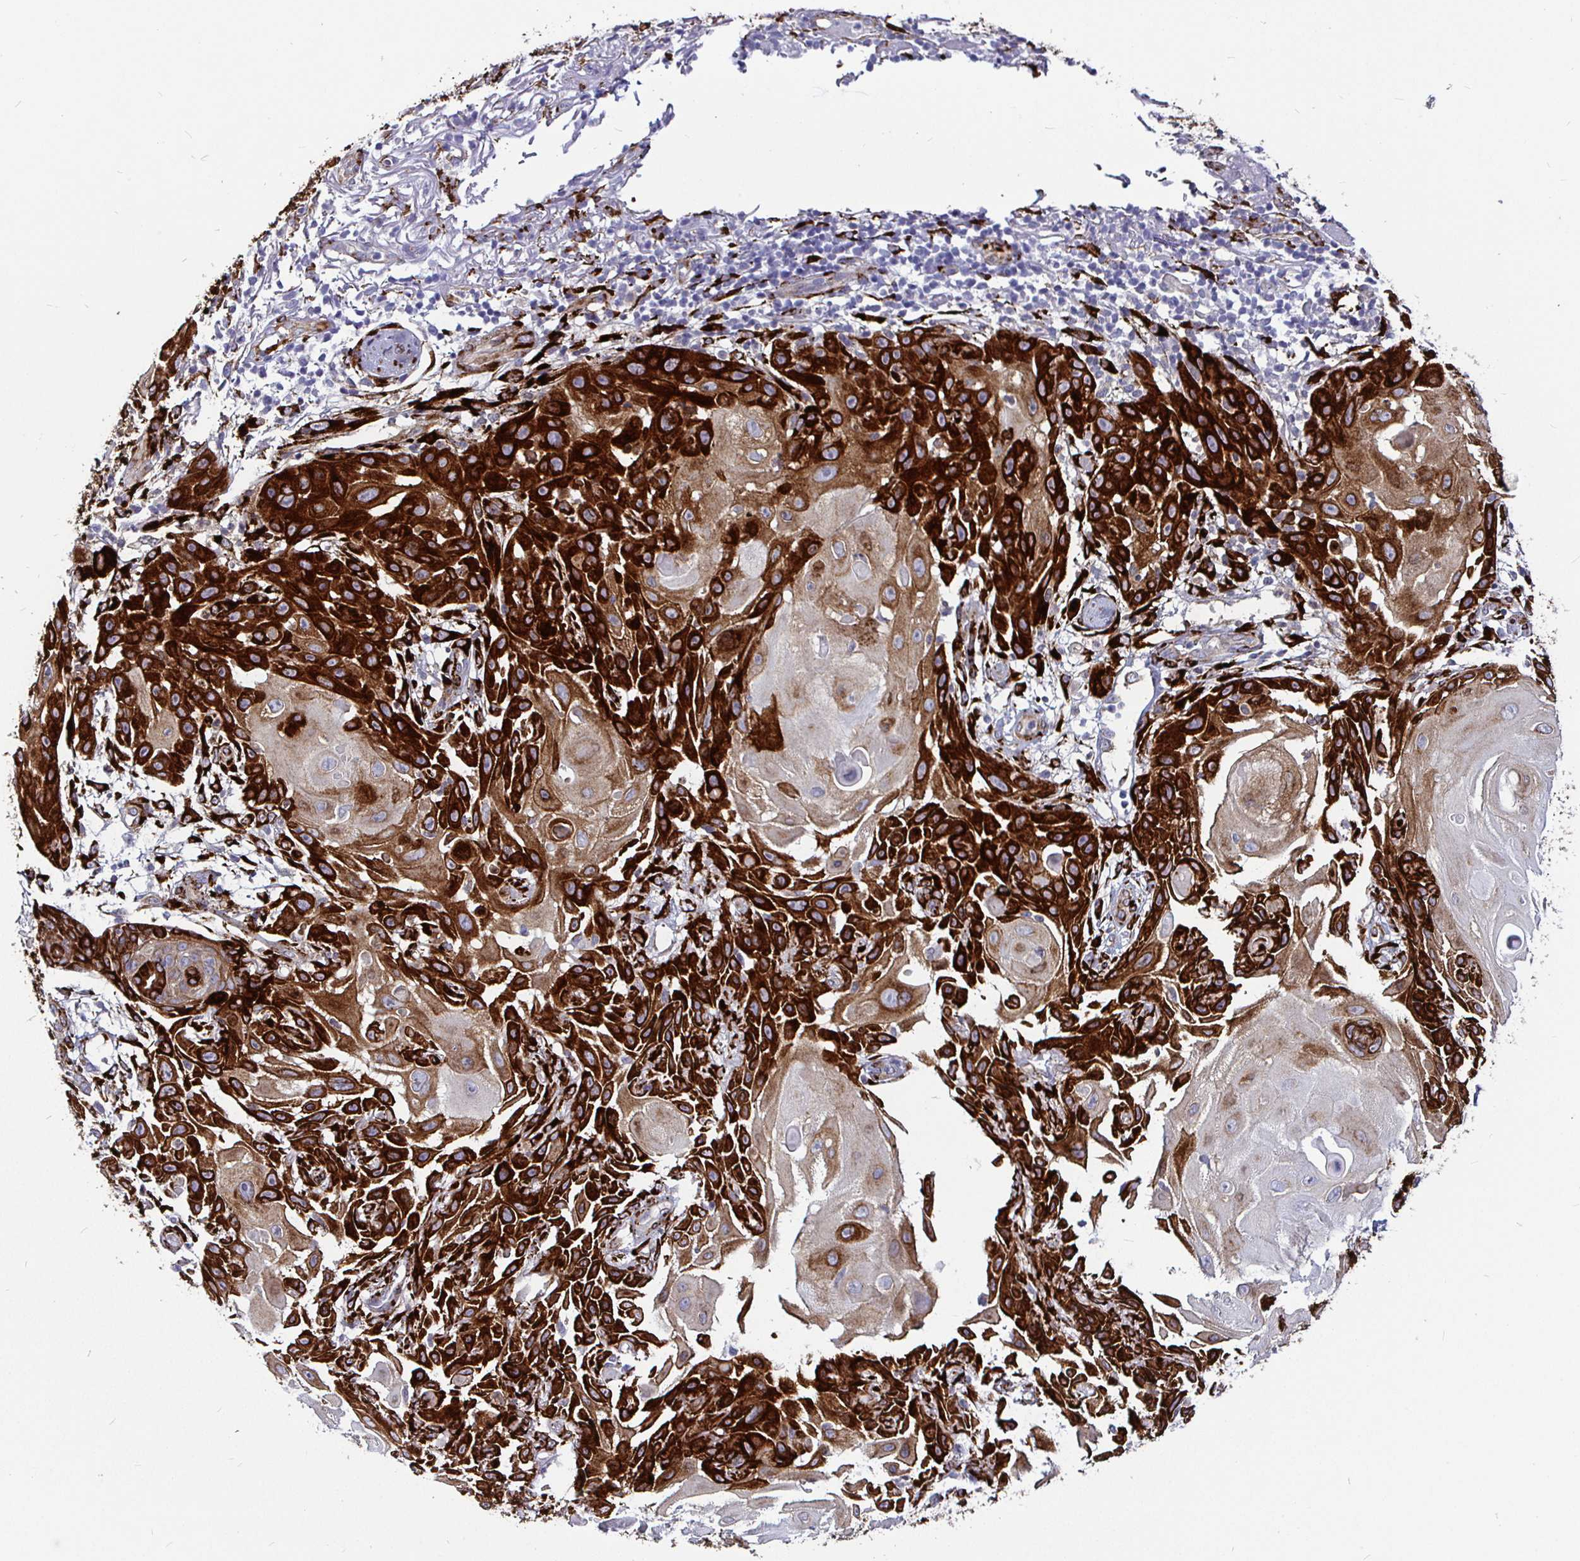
{"staining": {"intensity": "strong", "quantity": "25%-75%", "location": "cytoplasmic/membranous"}, "tissue": "skin cancer", "cell_type": "Tumor cells", "image_type": "cancer", "snomed": [{"axis": "morphology", "description": "Squamous cell carcinoma, NOS"}, {"axis": "topography", "description": "Skin"}], "caption": "Squamous cell carcinoma (skin) stained for a protein exhibits strong cytoplasmic/membranous positivity in tumor cells.", "gene": "P4HA2", "patient": {"sex": "female", "age": 91}}